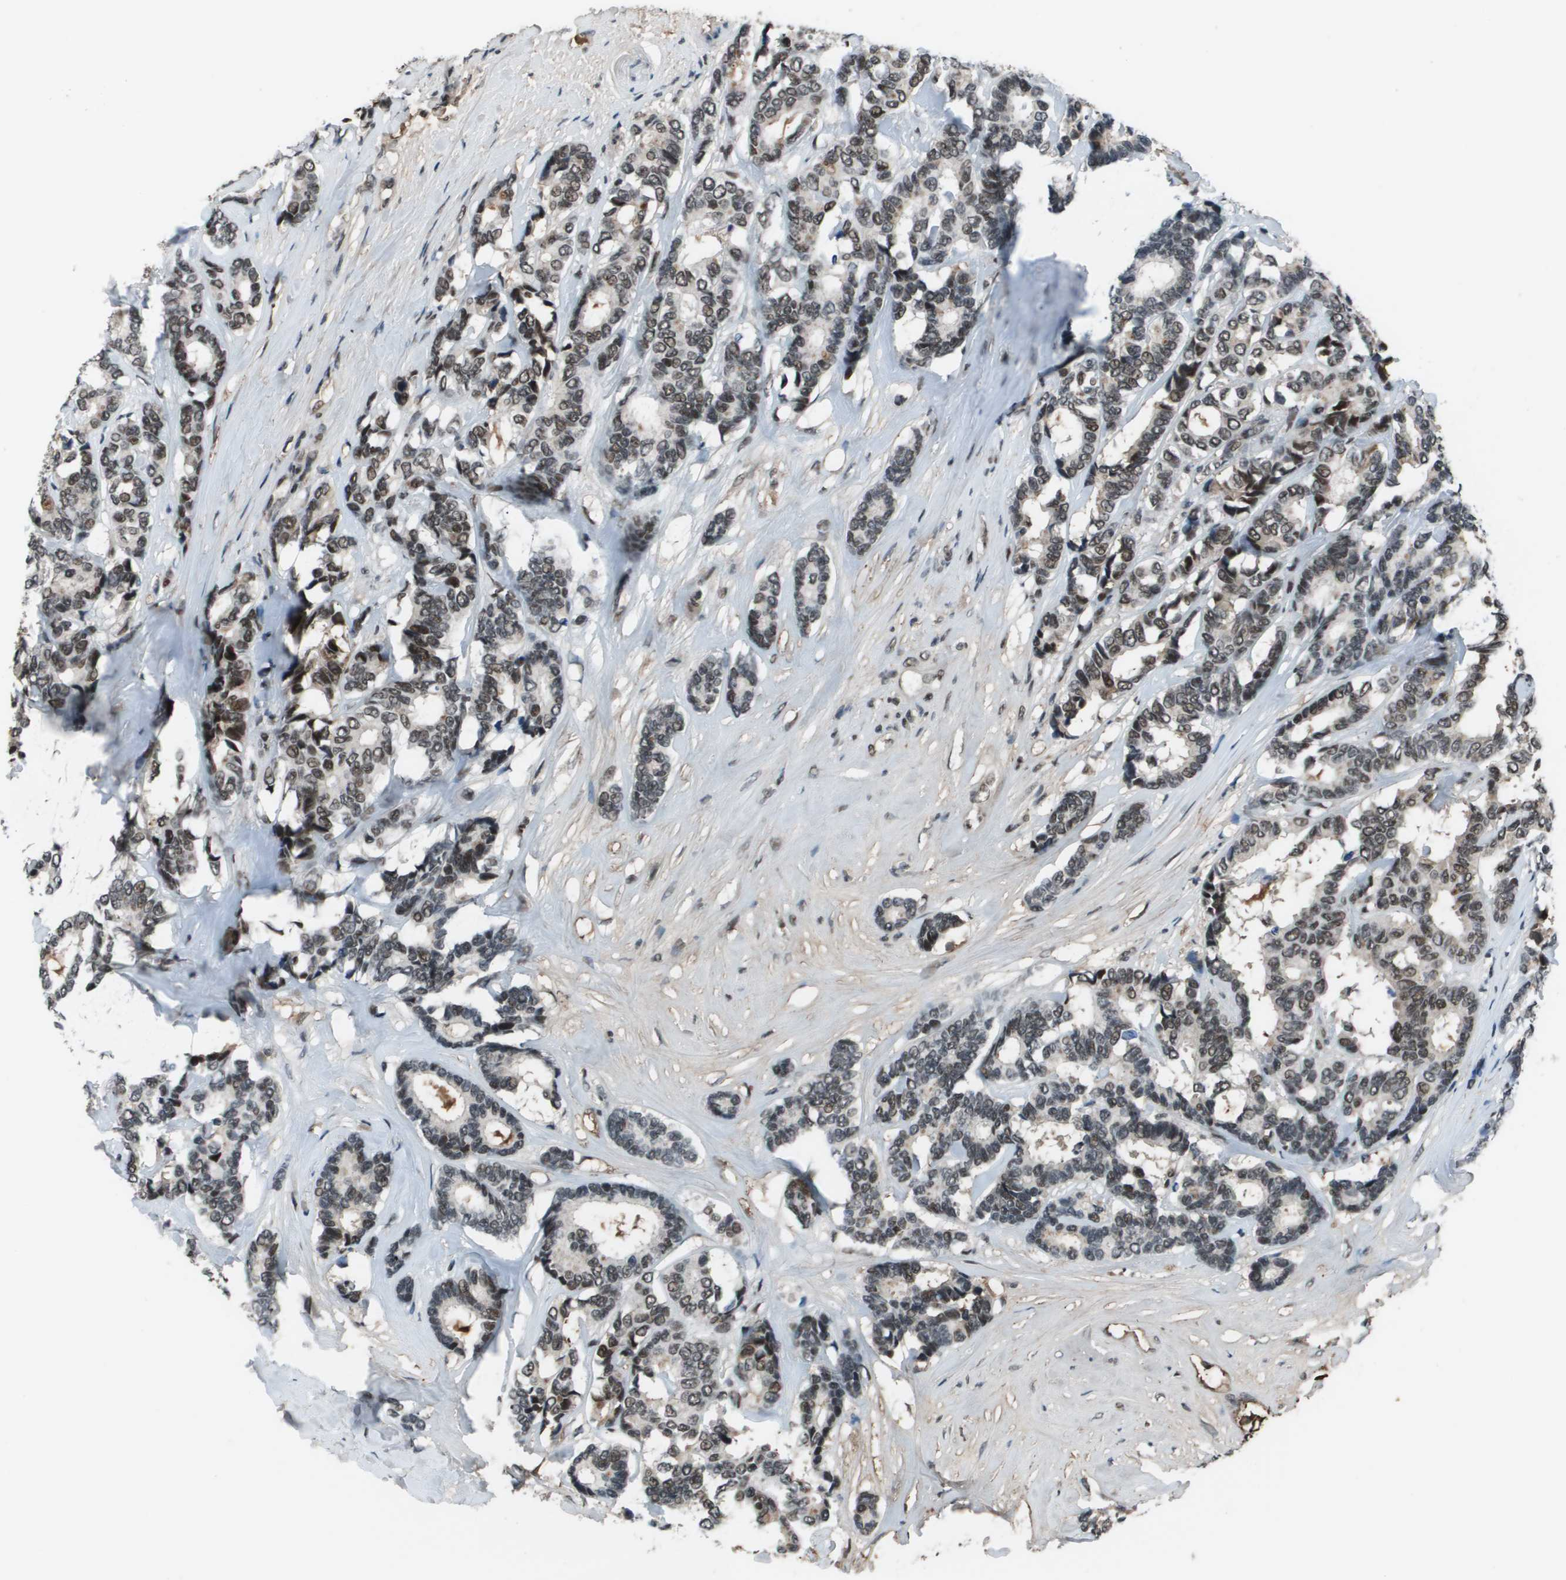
{"staining": {"intensity": "moderate", "quantity": "25%-75%", "location": "nuclear"}, "tissue": "breast cancer", "cell_type": "Tumor cells", "image_type": "cancer", "snomed": [{"axis": "morphology", "description": "Duct carcinoma"}, {"axis": "topography", "description": "Breast"}], "caption": "IHC photomicrograph of neoplastic tissue: human breast cancer stained using immunohistochemistry (IHC) exhibits medium levels of moderate protein expression localized specifically in the nuclear of tumor cells, appearing as a nuclear brown color.", "gene": "THRAP3", "patient": {"sex": "female", "age": 87}}